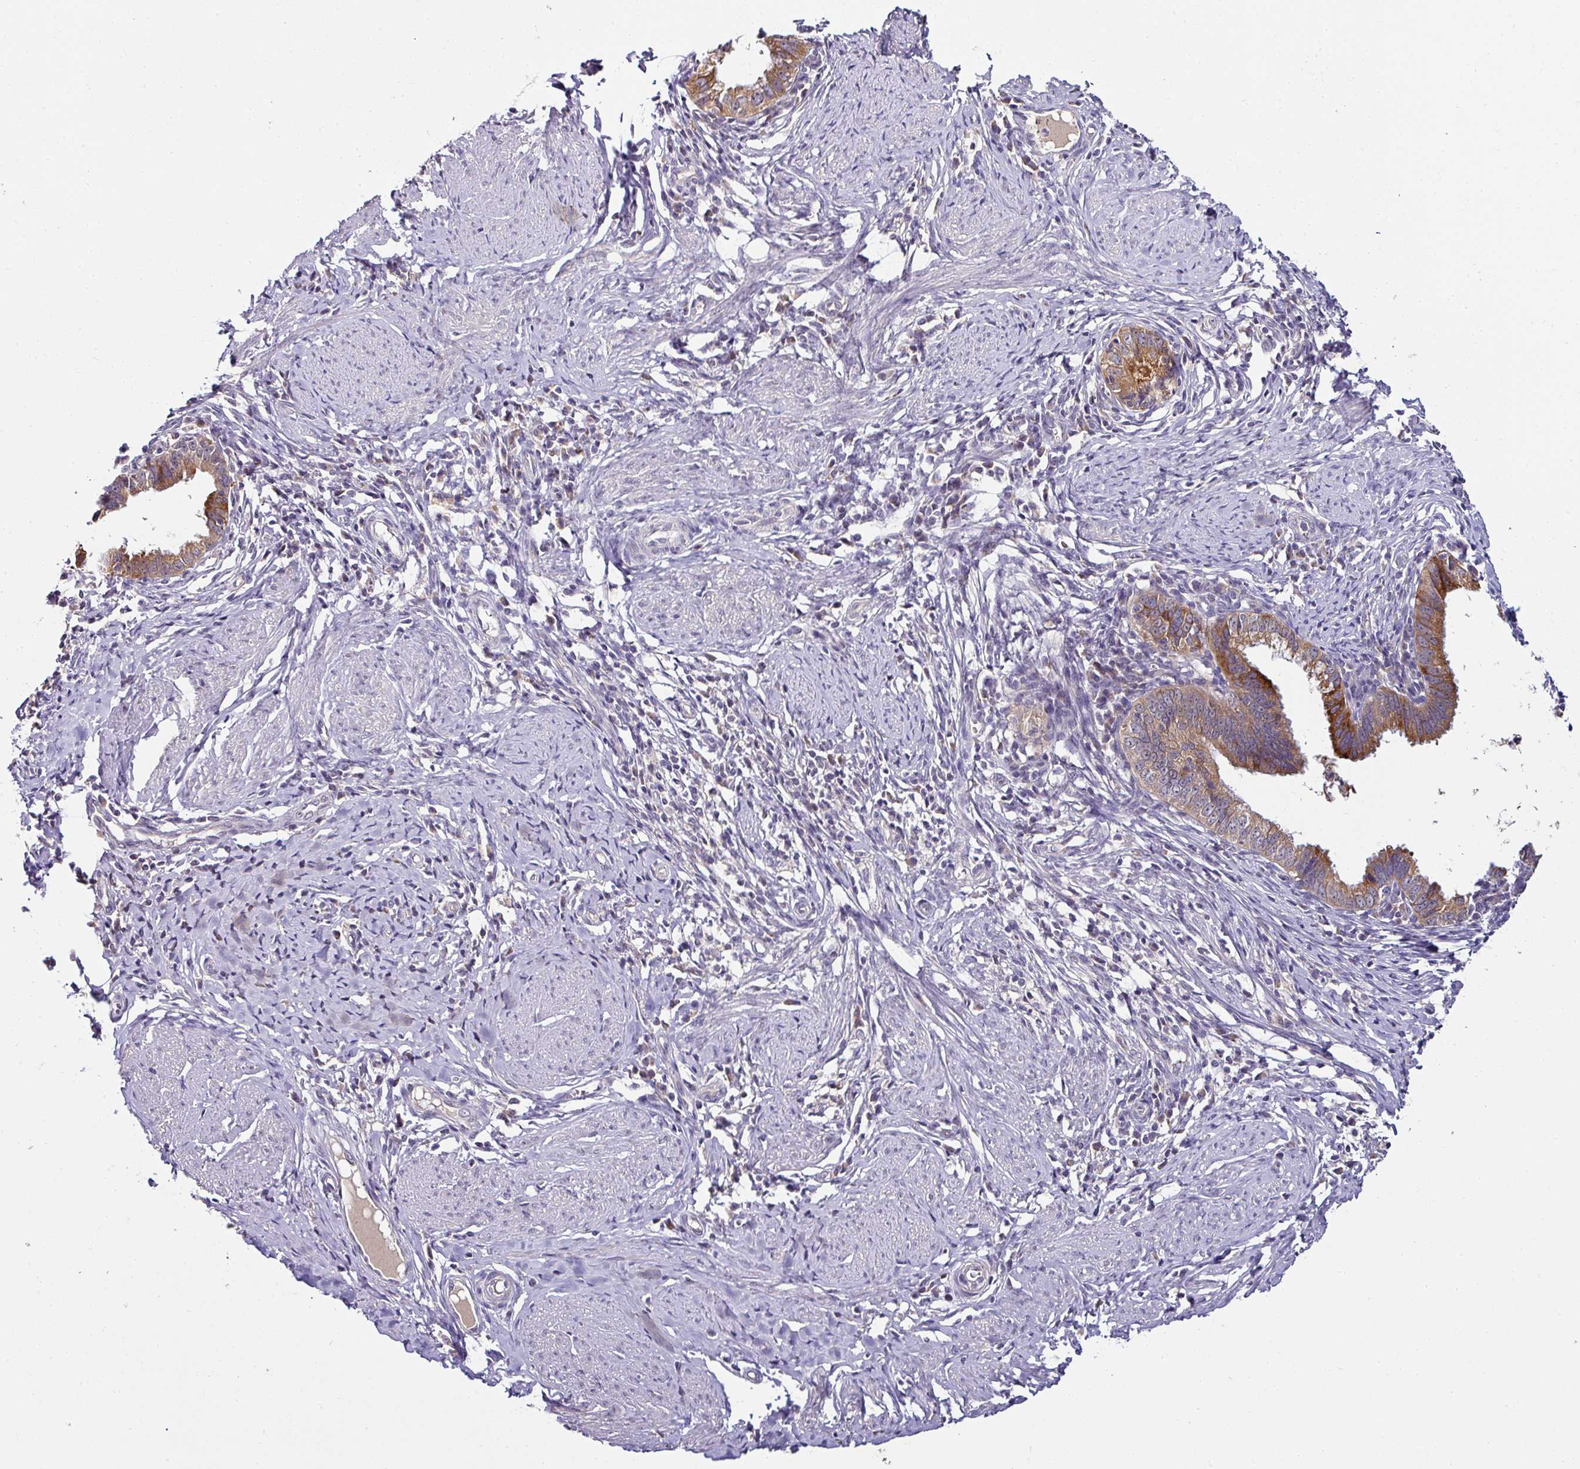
{"staining": {"intensity": "moderate", "quantity": ">75%", "location": "cytoplasmic/membranous"}, "tissue": "cervical cancer", "cell_type": "Tumor cells", "image_type": "cancer", "snomed": [{"axis": "morphology", "description": "Adenocarcinoma, NOS"}, {"axis": "topography", "description": "Cervix"}], "caption": "IHC staining of cervical cancer, which demonstrates medium levels of moderate cytoplasmic/membranous positivity in about >75% of tumor cells indicating moderate cytoplasmic/membranous protein positivity. The staining was performed using DAB (3,3'-diaminobenzidine) (brown) for protein detection and nuclei were counterstained in hematoxylin (blue).", "gene": "NAPSA", "patient": {"sex": "female", "age": 36}}